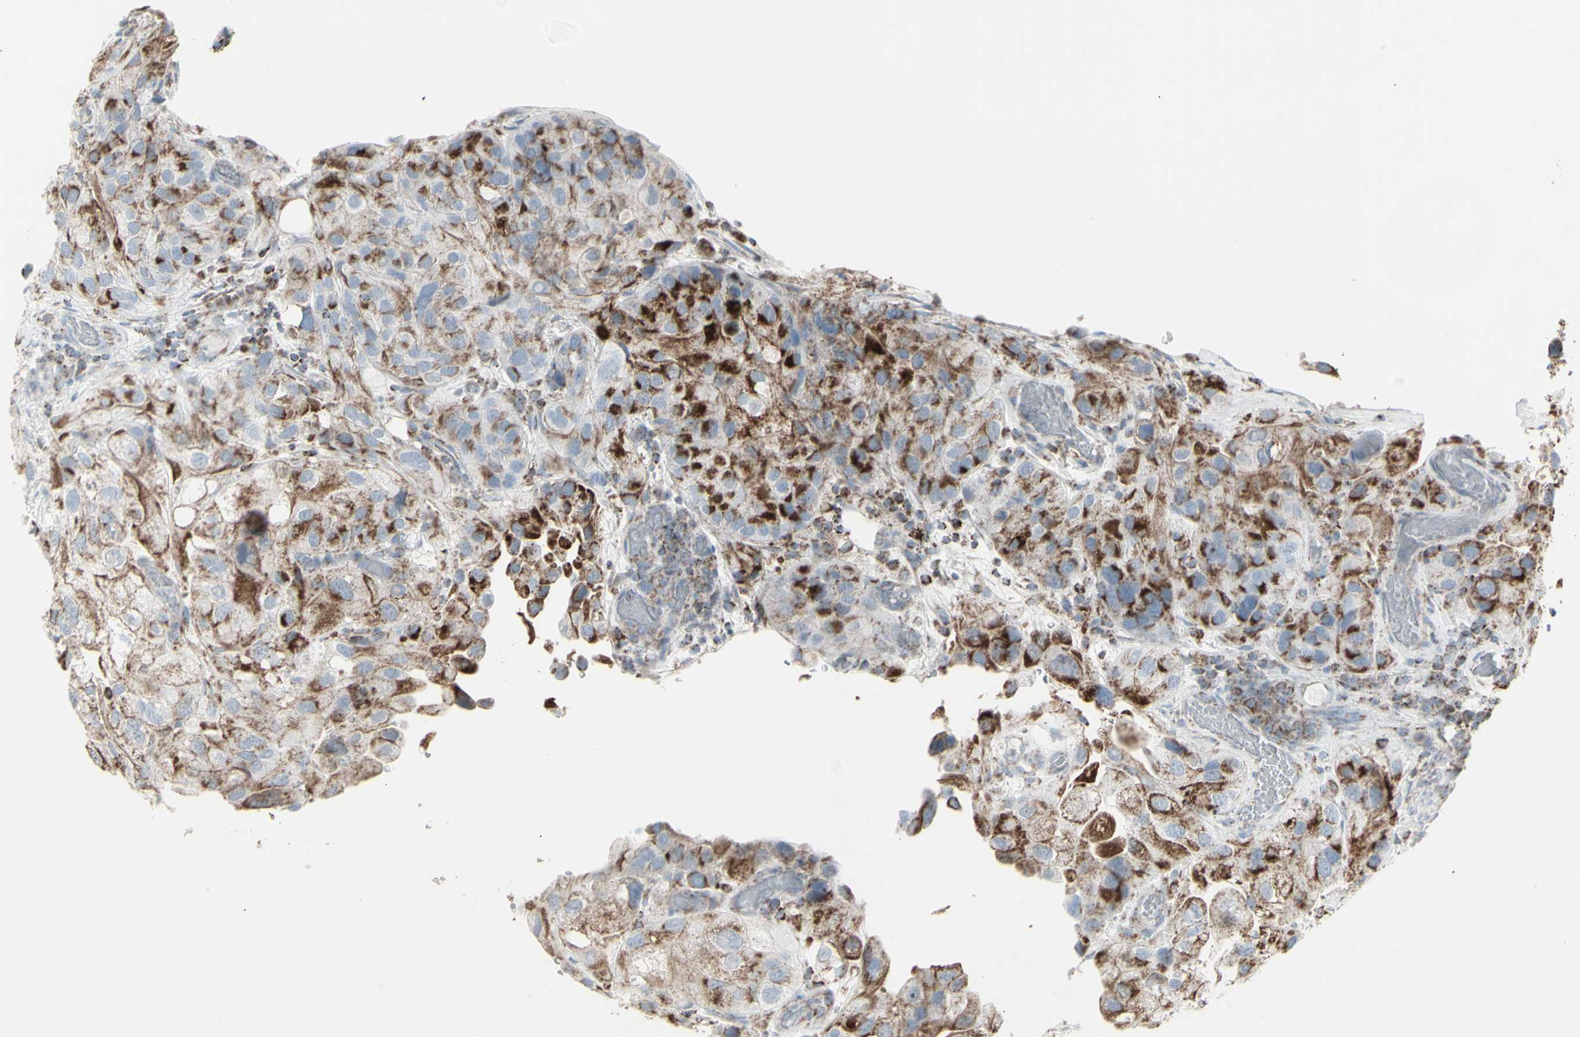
{"staining": {"intensity": "strong", "quantity": ">75%", "location": "cytoplasmic/membranous"}, "tissue": "urothelial cancer", "cell_type": "Tumor cells", "image_type": "cancer", "snomed": [{"axis": "morphology", "description": "Urothelial carcinoma, High grade"}, {"axis": "topography", "description": "Urinary bladder"}], "caption": "Human urothelial cancer stained with a protein marker exhibits strong staining in tumor cells.", "gene": "PLGRKT", "patient": {"sex": "female", "age": 64}}